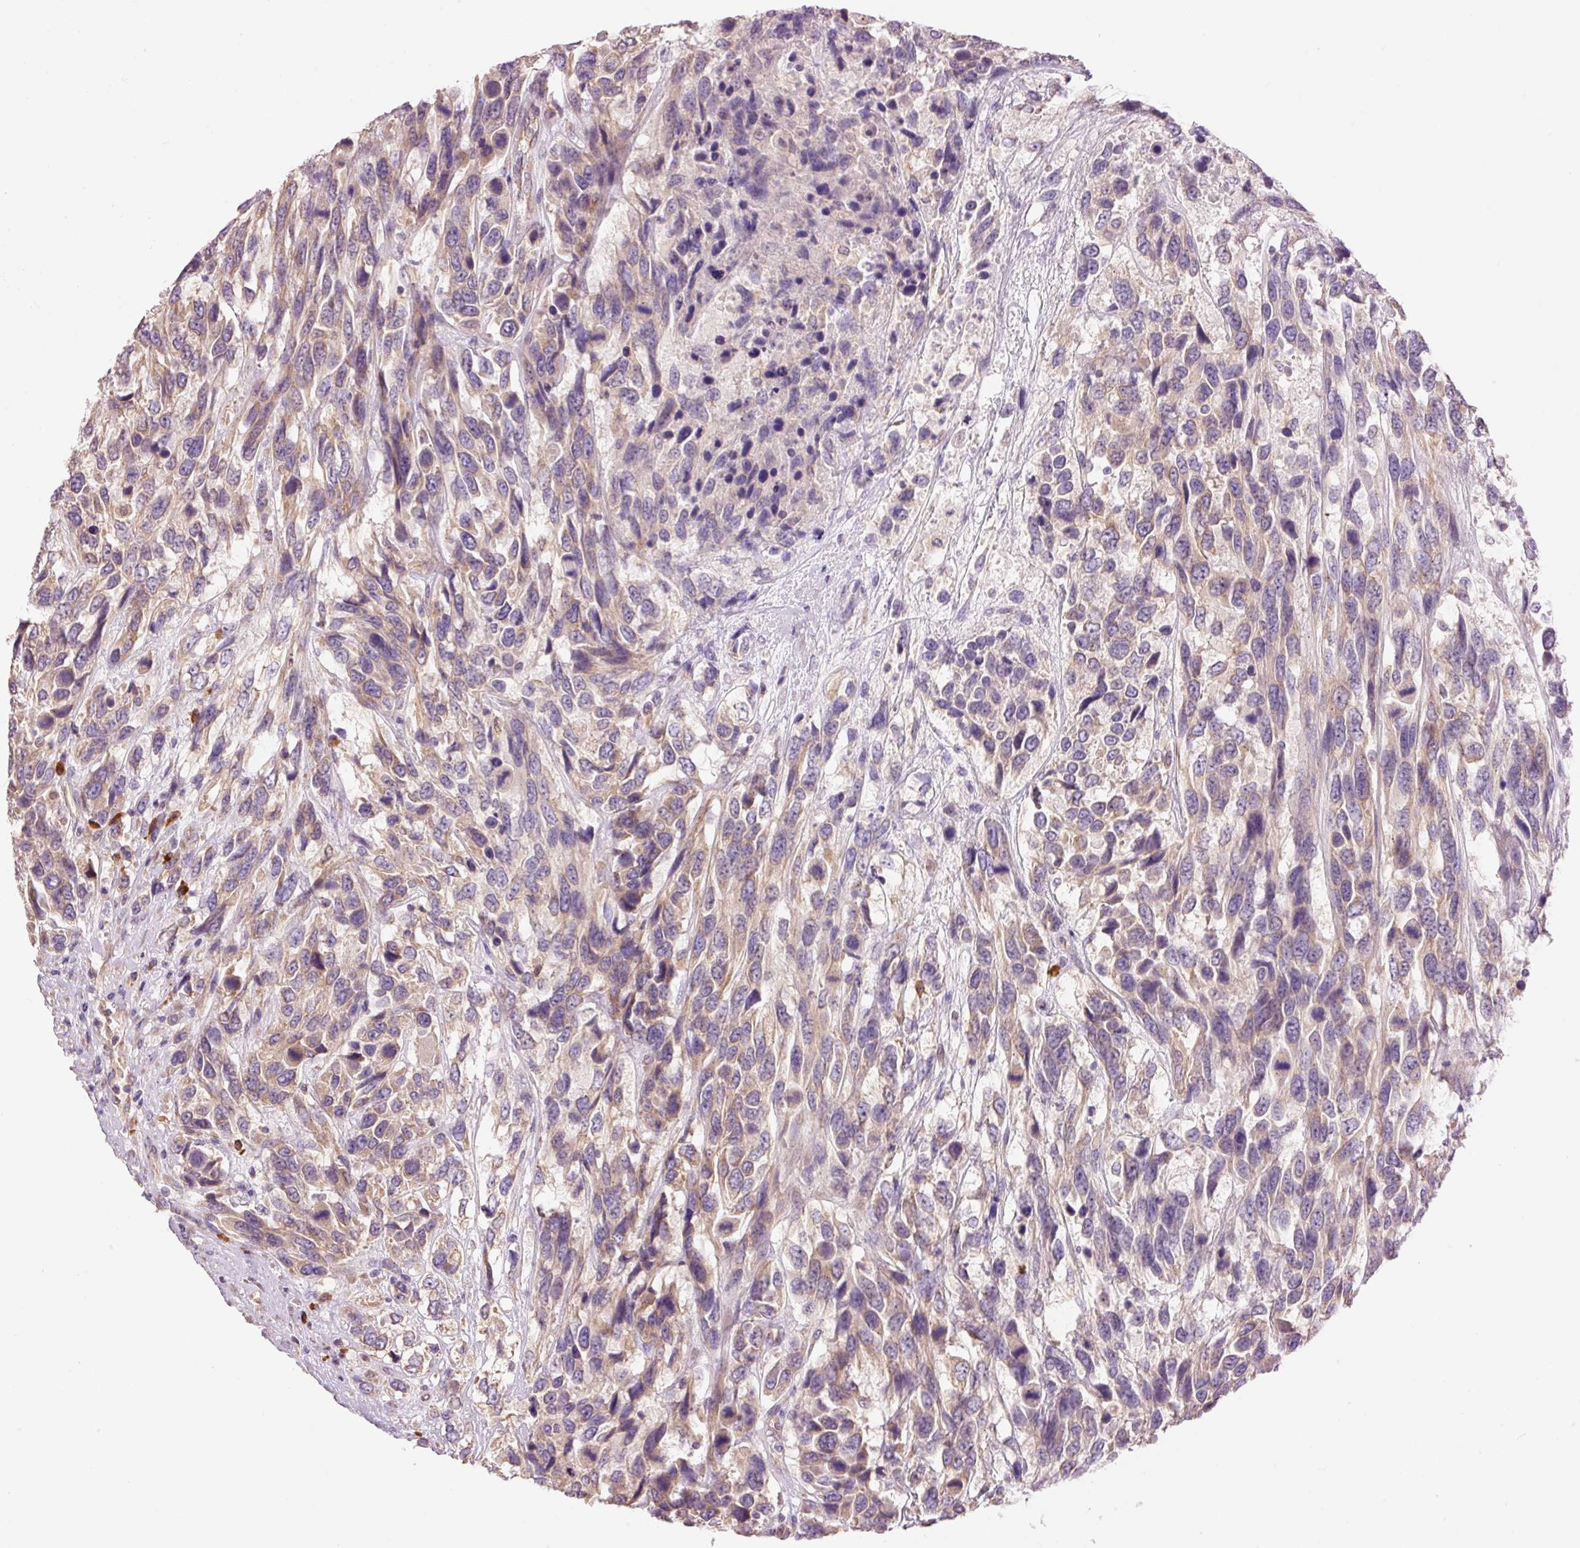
{"staining": {"intensity": "weak", "quantity": "25%-75%", "location": "cytoplasmic/membranous"}, "tissue": "urothelial cancer", "cell_type": "Tumor cells", "image_type": "cancer", "snomed": [{"axis": "morphology", "description": "Urothelial carcinoma, High grade"}, {"axis": "topography", "description": "Urinary bladder"}], "caption": "This micrograph exhibits immunohistochemistry (IHC) staining of urothelial carcinoma (high-grade), with low weak cytoplasmic/membranous expression in about 25%-75% of tumor cells.", "gene": "PNPLA5", "patient": {"sex": "female", "age": 70}}